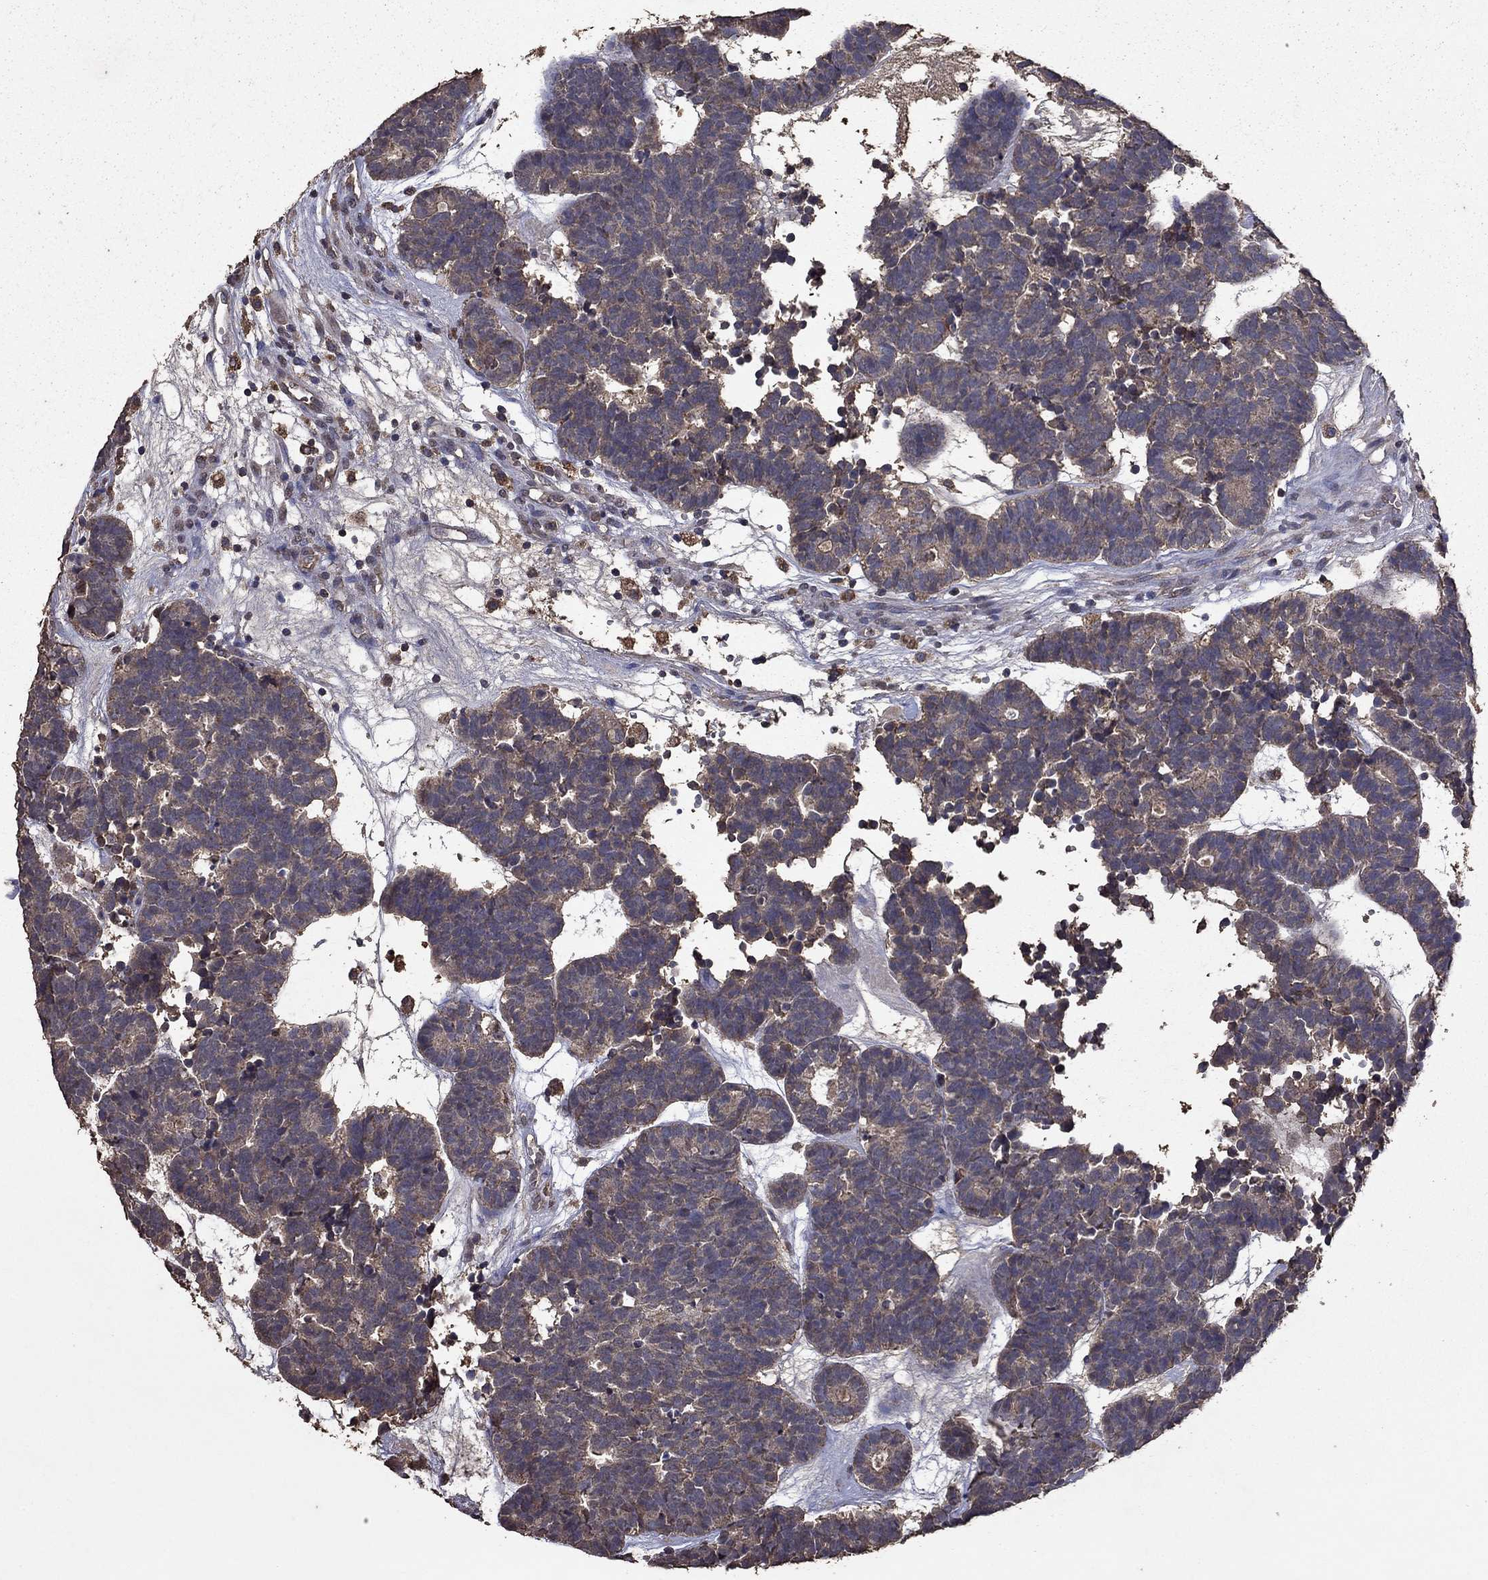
{"staining": {"intensity": "weak", "quantity": "25%-75%", "location": "cytoplasmic/membranous"}, "tissue": "head and neck cancer", "cell_type": "Tumor cells", "image_type": "cancer", "snomed": [{"axis": "morphology", "description": "Adenocarcinoma, NOS"}, {"axis": "topography", "description": "Head-Neck"}], "caption": "An immunohistochemistry (IHC) histopathology image of tumor tissue is shown. Protein staining in brown labels weak cytoplasmic/membranous positivity in head and neck cancer (adenocarcinoma) within tumor cells. Immunohistochemistry (ihc) stains the protein of interest in brown and the nuclei are stained blue.", "gene": "SERPINA5", "patient": {"sex": "female", "age": 81}}